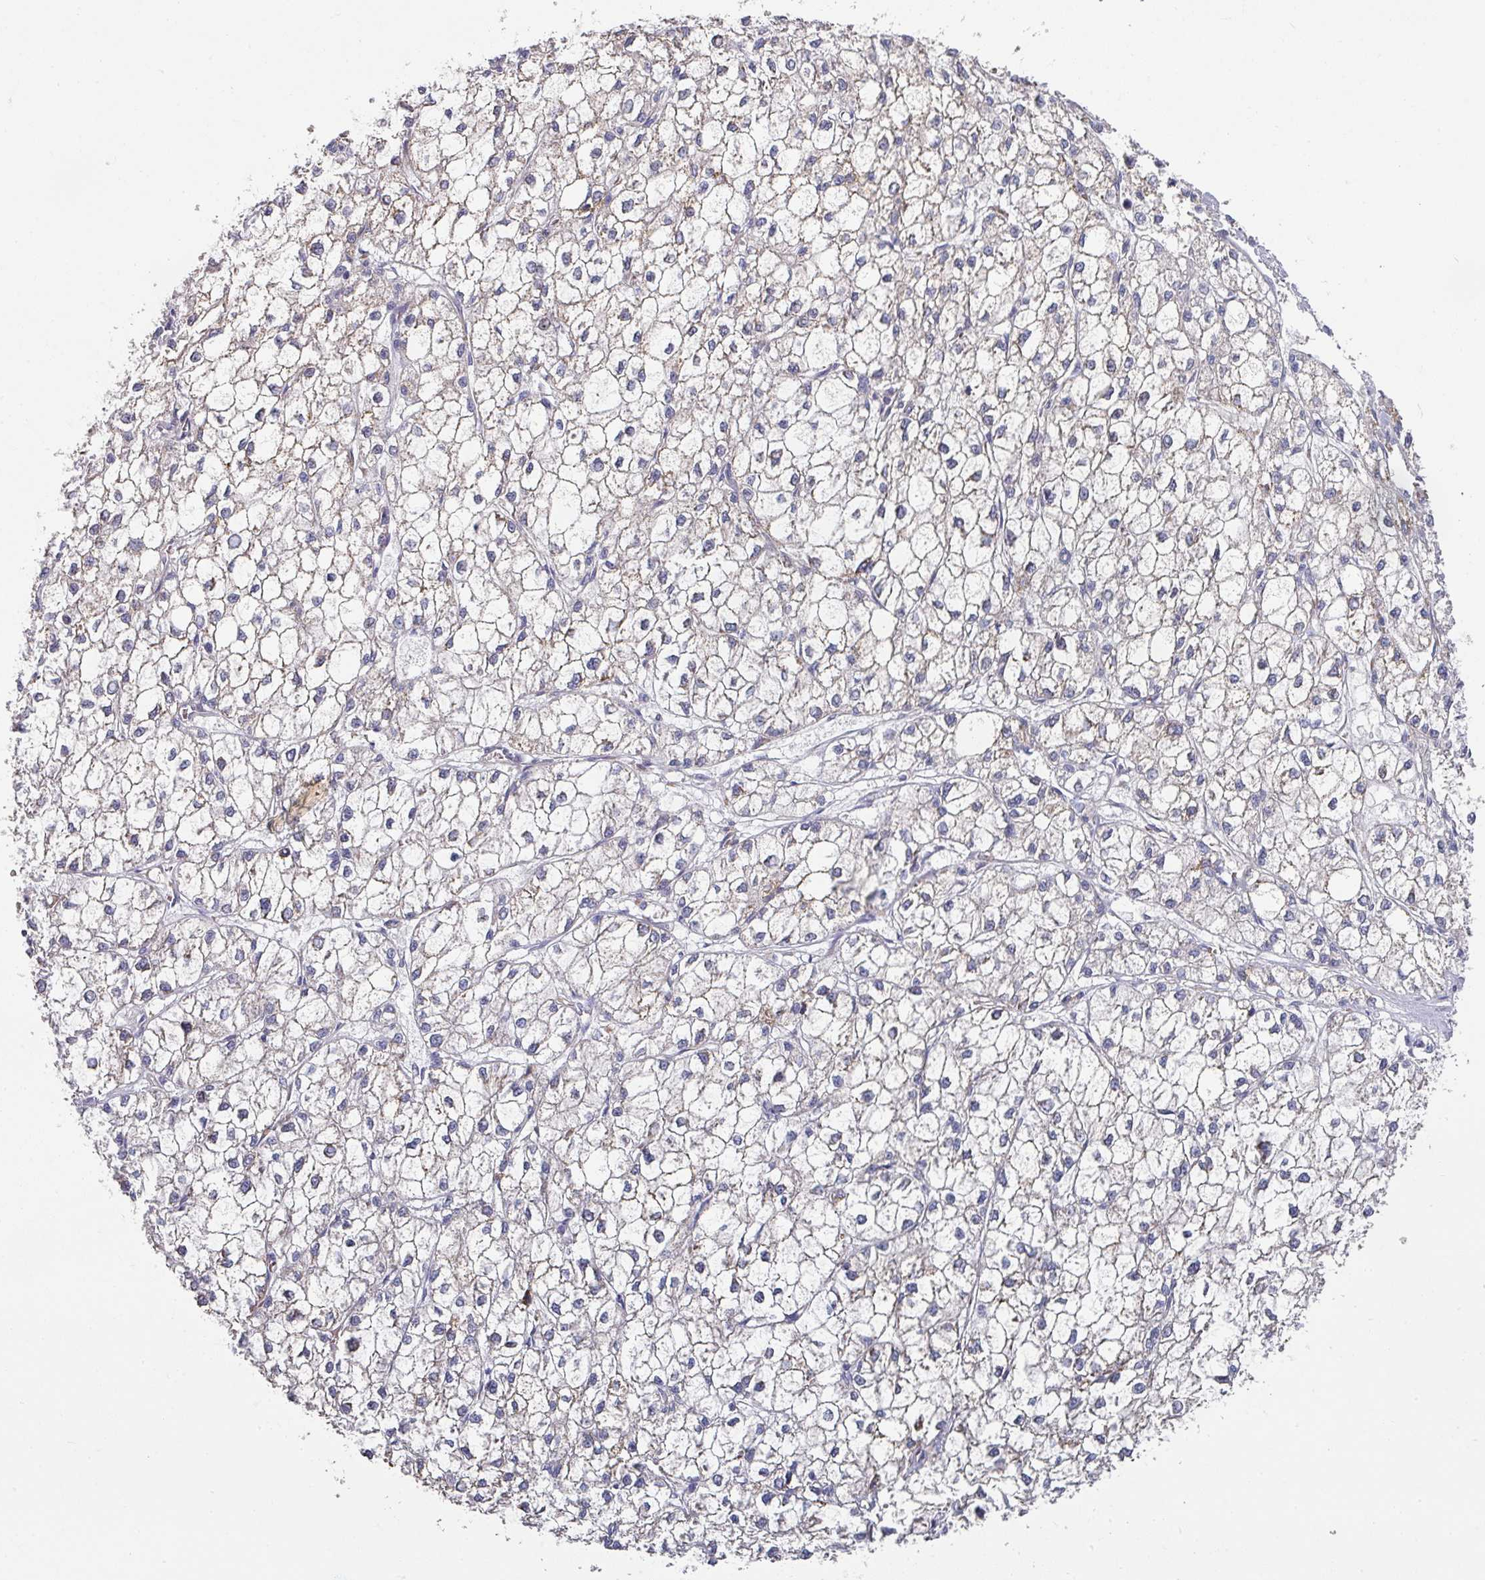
{"staining": {"intensity": "negative", "quantity": "none", "location": "none"}, "tissue": "liver cancer", "cell_type": "Tumor cells", "image_type": "cancer", "snomed": [{"axis": "morphology", "description": "Carcinoma, Hepatocellular, NOS"}, {"axis": "topography", "description": "Liver"}], "caption": "IHC photomicrograph of liver cancer stained for a protein (brown), which reveals no expression in tumor cells. Nuclei are stained in blue.", "gene": "PYROXD2", "patient": {"sex": "female", "age": 43}}